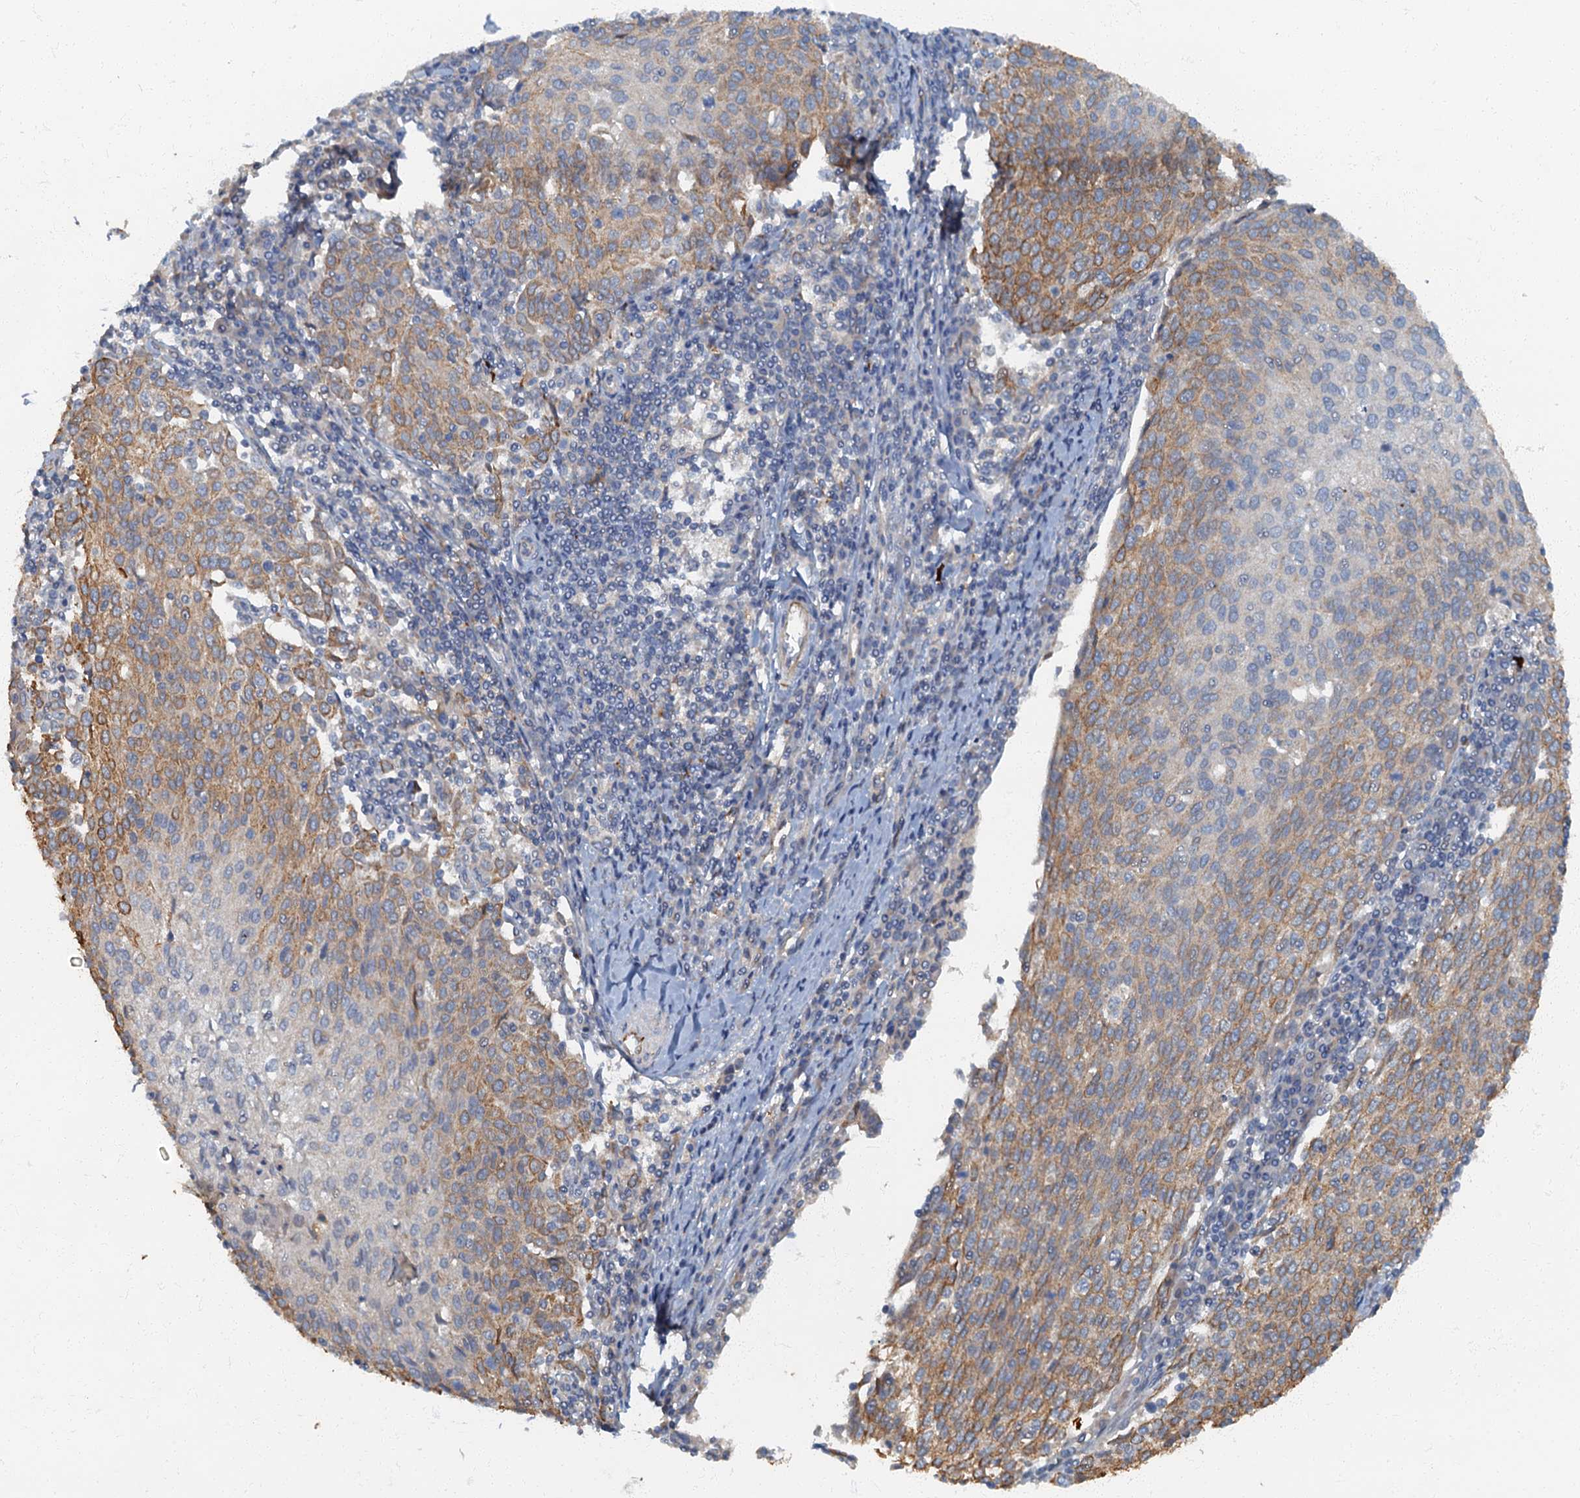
{"staining": {"intensity": "moderate", "quantity": "25%-75%", "location": "cytoplasmic/membranous"}, "tissue": "cervical cancer", "cell_type": "Tumor cells", "image_type": "cancer", "snomed": [{"axis": "morphology", "description": "Squamous cell carcinoma, NOS"}, {"axis": "topography", "description": "Cervix"}], "caption": "Immunohistochemistry (IHC) image of squamous cell carcinoma (cervical) stained for a protein (brown), which exhibits medium levels of moderate cytoplasmic/membranous expression in about 25%-75% of tumor cells.", "gene": "ARL11", "patient": {"sex": "female", "age": 46}}